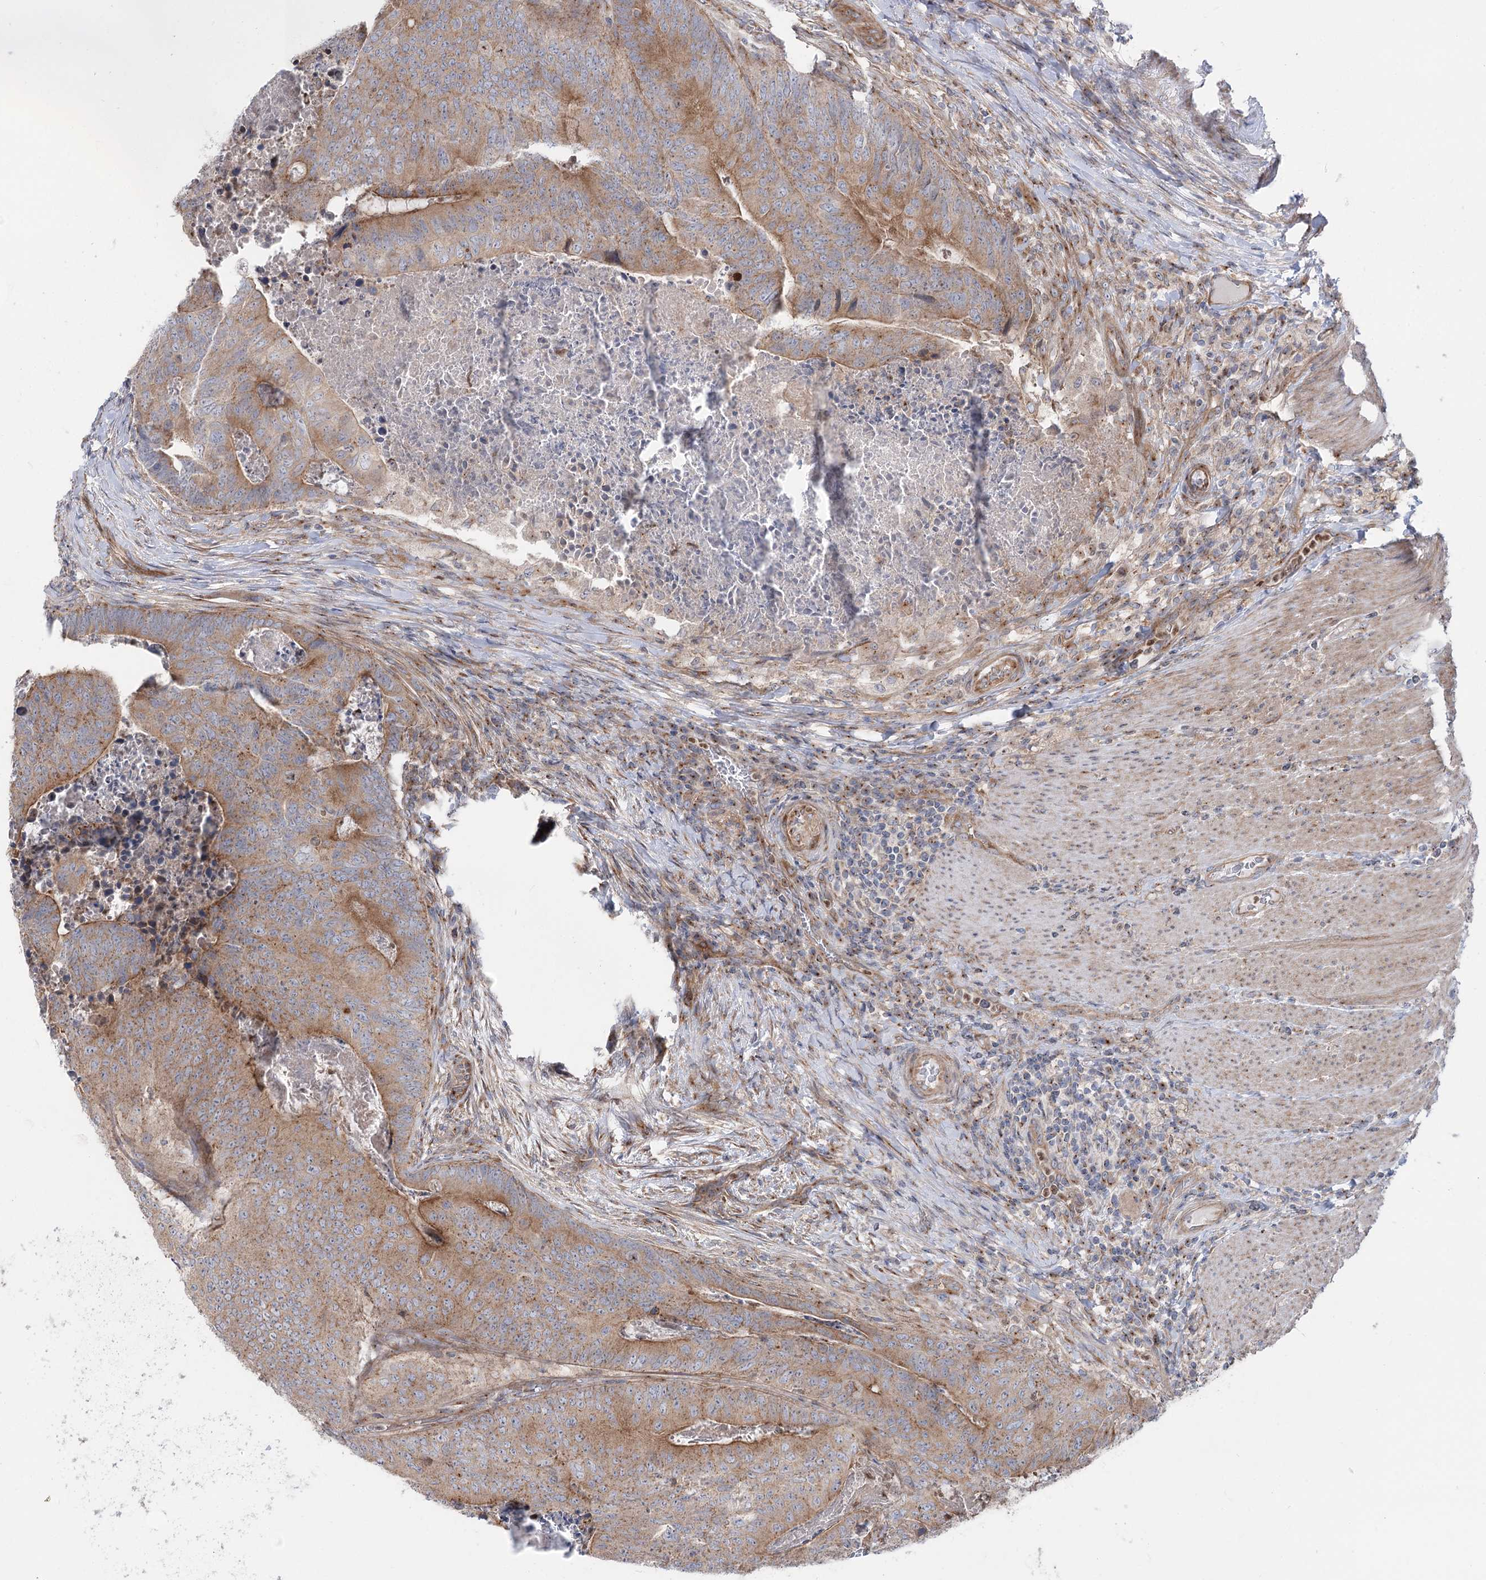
{"staining": {"intensity": "moderate", "quantity": ">75%", "location": "cytoplasmic/membranous"}, "tissue": "colorectal cancer", "cell_type": "Tumor cells", "image_type": "cancer", "snomed": [{"axis": "morphology", "description": "Adenocarcinoma, NOS"}, {"axis": "topography", "description": "Colon"}], "caption": "Human colorectal cancer (adenocarcinoma) stained with a protein marker exhibits moderate staining in tumor cells.", "gene": "SCN11A", "patient": {"sex": "female", "age": 67}}